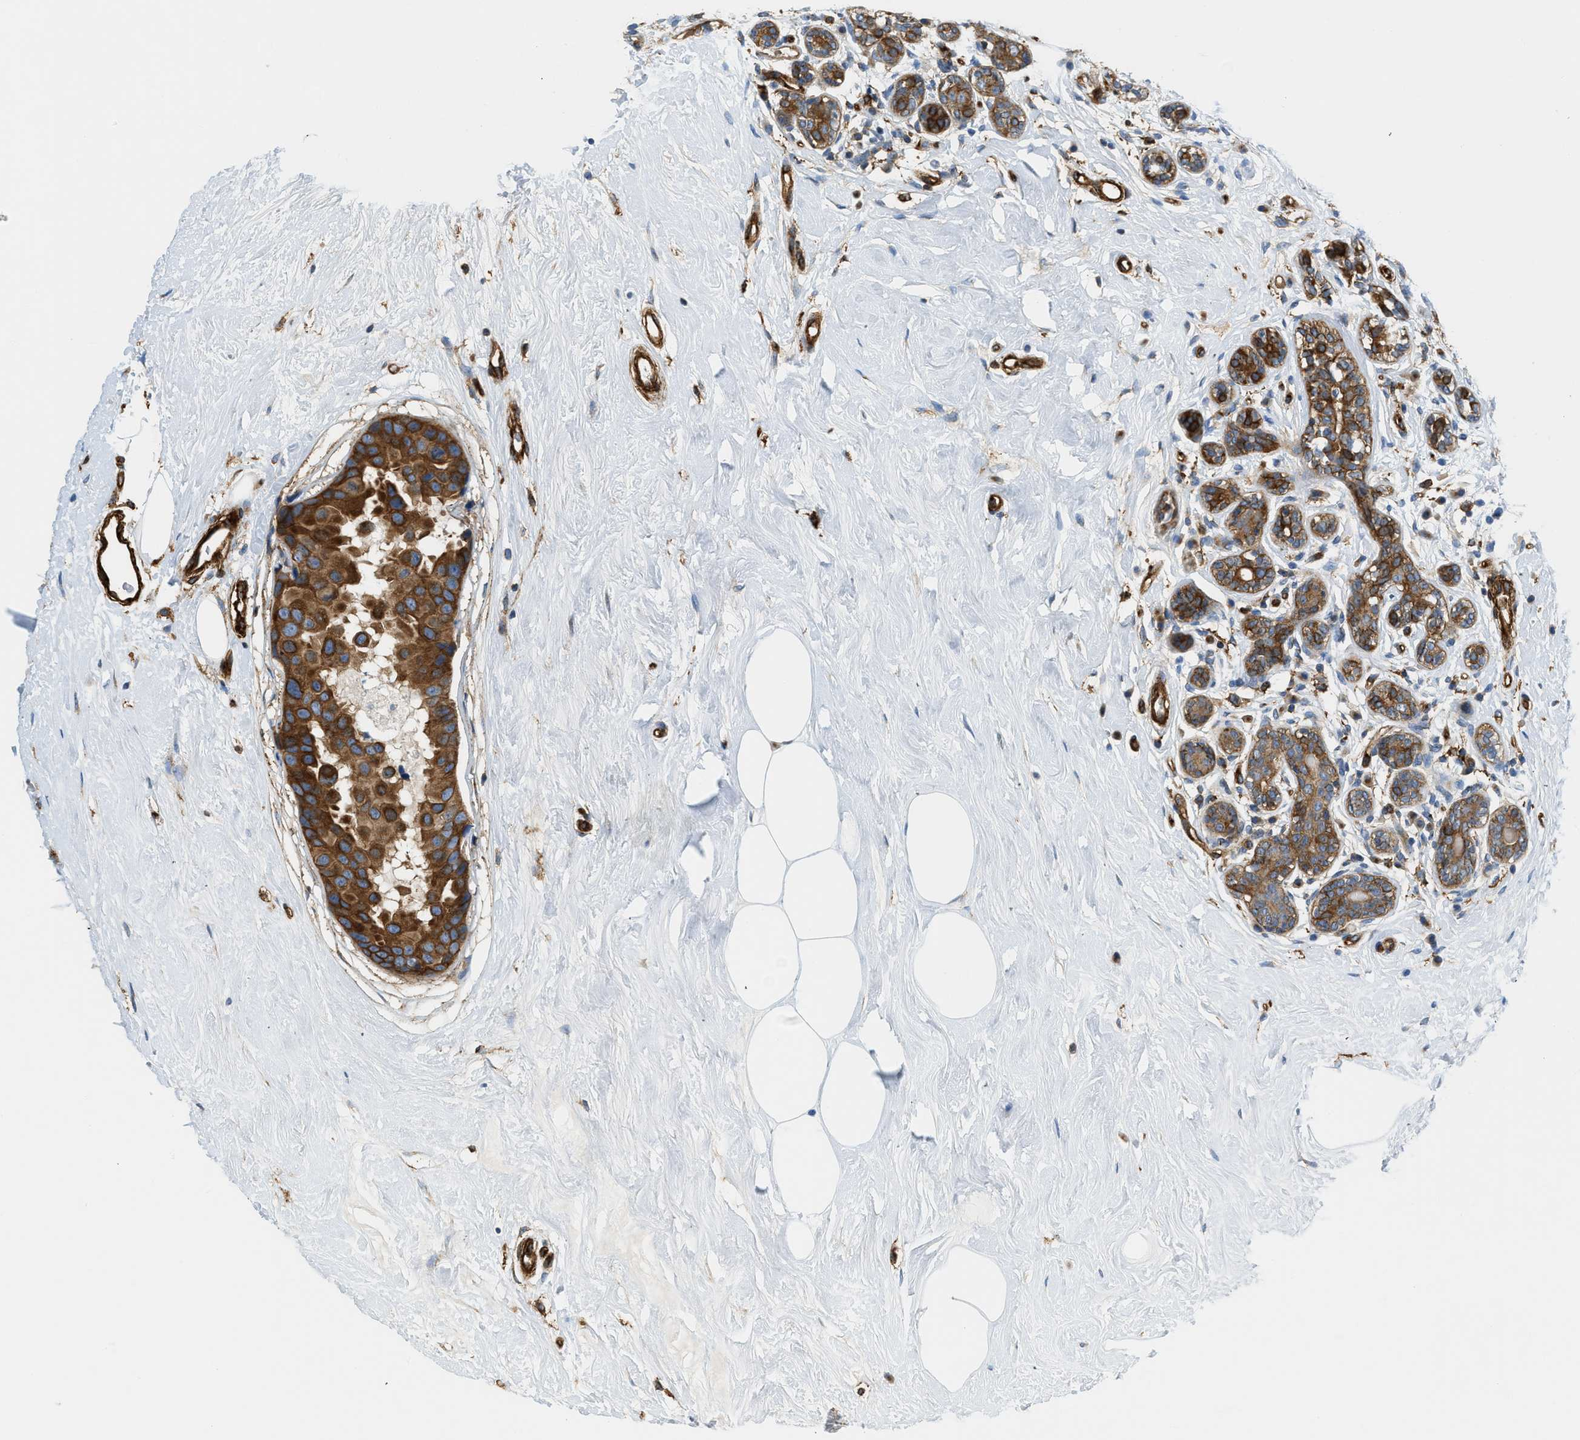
{"staining": {"intensity": "strong", "quantity": ">75%", "location": "cytoplasmic/membranous"}, "tissue": "breast cancer", "cell_type": "Tumor cells", "image_type": "cancer", "snomed": [{"axis": "morphology", "description": "Normal tissue, NOS"}, {"axis": "morphology", "description": "Duct carcinoma"}, {"axis": "topography", "description": "Breast"}], "caption": "Human invasive ductal carcinoma (breast) stained with a brown dye demonstrates strong cytoplasmic/membranous positive positivity in about >75% of tumor cells.", "gene": "HIP1", "patient": {"sex": "female", "age": 39}}